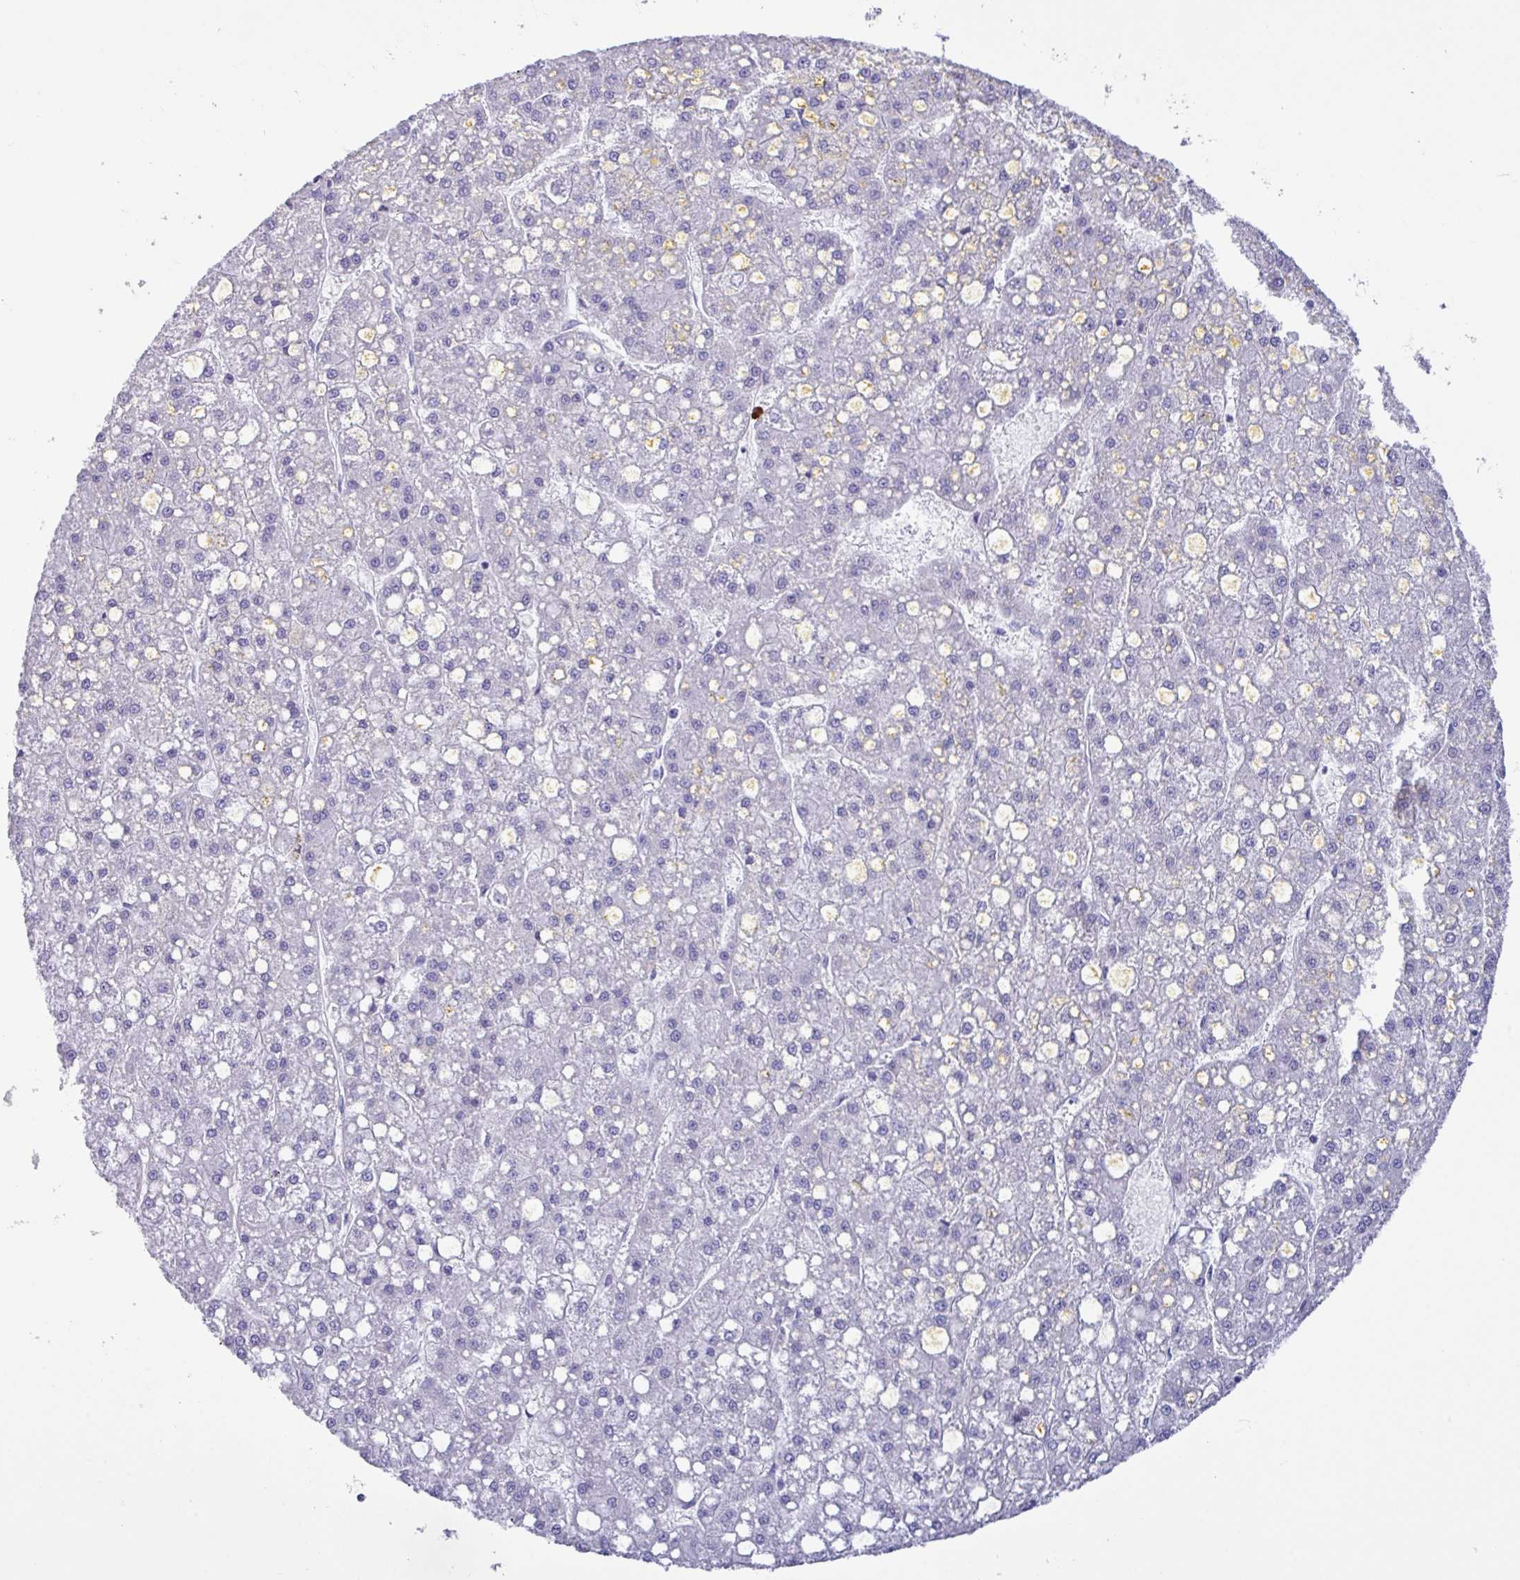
{"staining": {"intensity": "negative", "quantity": "none", "location": "none"}, "tissue": "liver cancer", "cell_type": "Tumor cells", "image_type": "cancer", "snomed": [{"axis": "morphology", "description": "Carcinoma, Hepatocellular, NOS"}, {"axis": "topography", "description": "Liver"}], "caption": "Liver cancer (hepatocellular carcinoma) was stained to show a protein in brown. There is no significant staining in tumor cells. (DAB IHC, high magnification).", "gene": "MRM2", "patient": {"sex": "male", "age": 67}}